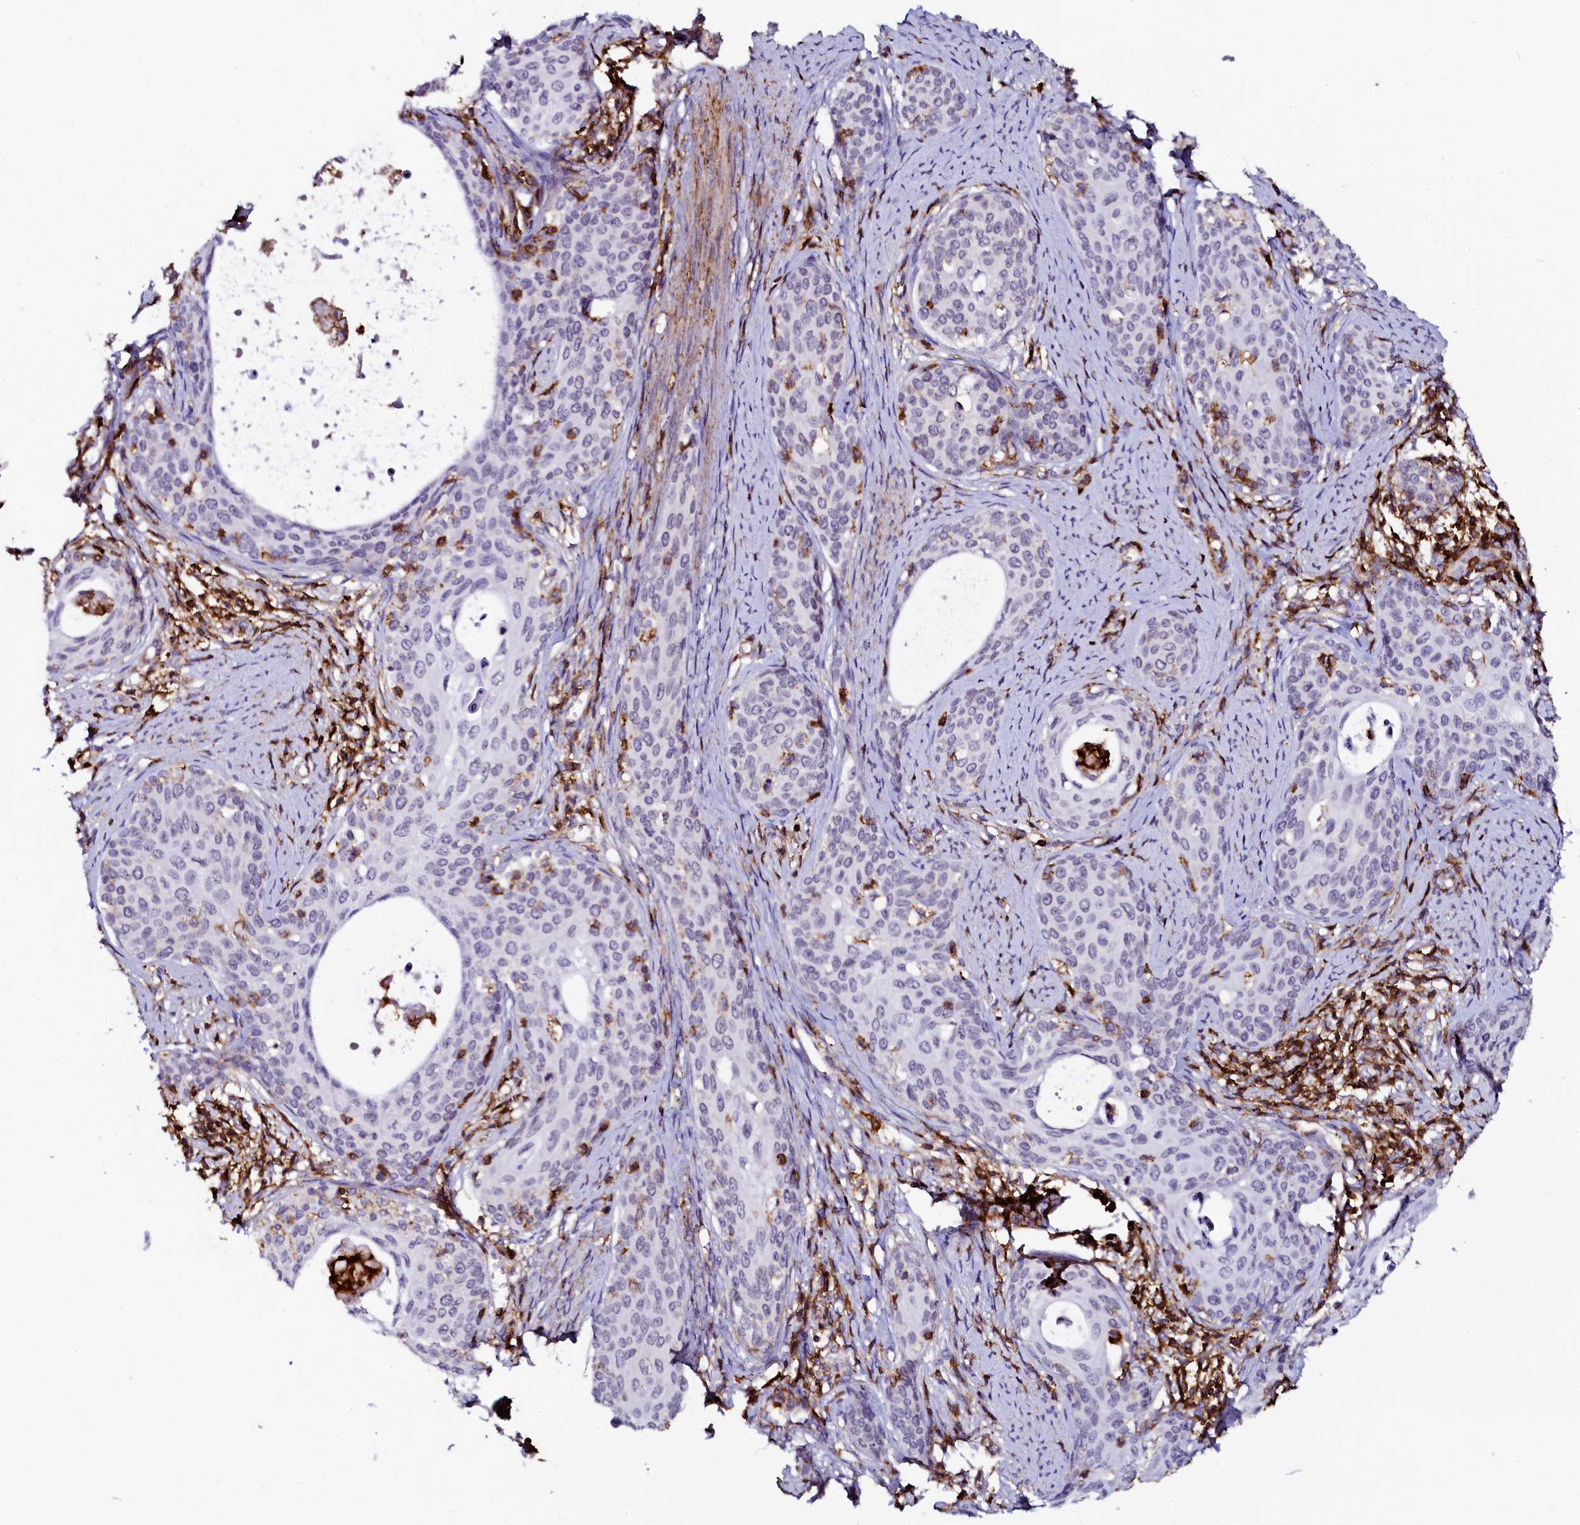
{"staining": {"intensity": "negative", "quantity": "none", "location": "none"}, "tissue": "cervical cancer", "cell_type": "Tumor cells", "image_type": "cancer", "snomed": [{"axis": "morphology", "description": "Squamous cell carcinoma, NOS"}, {"axis": "topography", "description": "Cervix"}], "caption": "High magnification brightfield microscopy of cervical cancer stained with DAB (3,3'-diaminobenzidine) (brown) and counterstained with hematoxylin (blue): tumor cells show no significant staining.", "gene": "AAAS", "patient": {"sex": "female", "age": 52}}